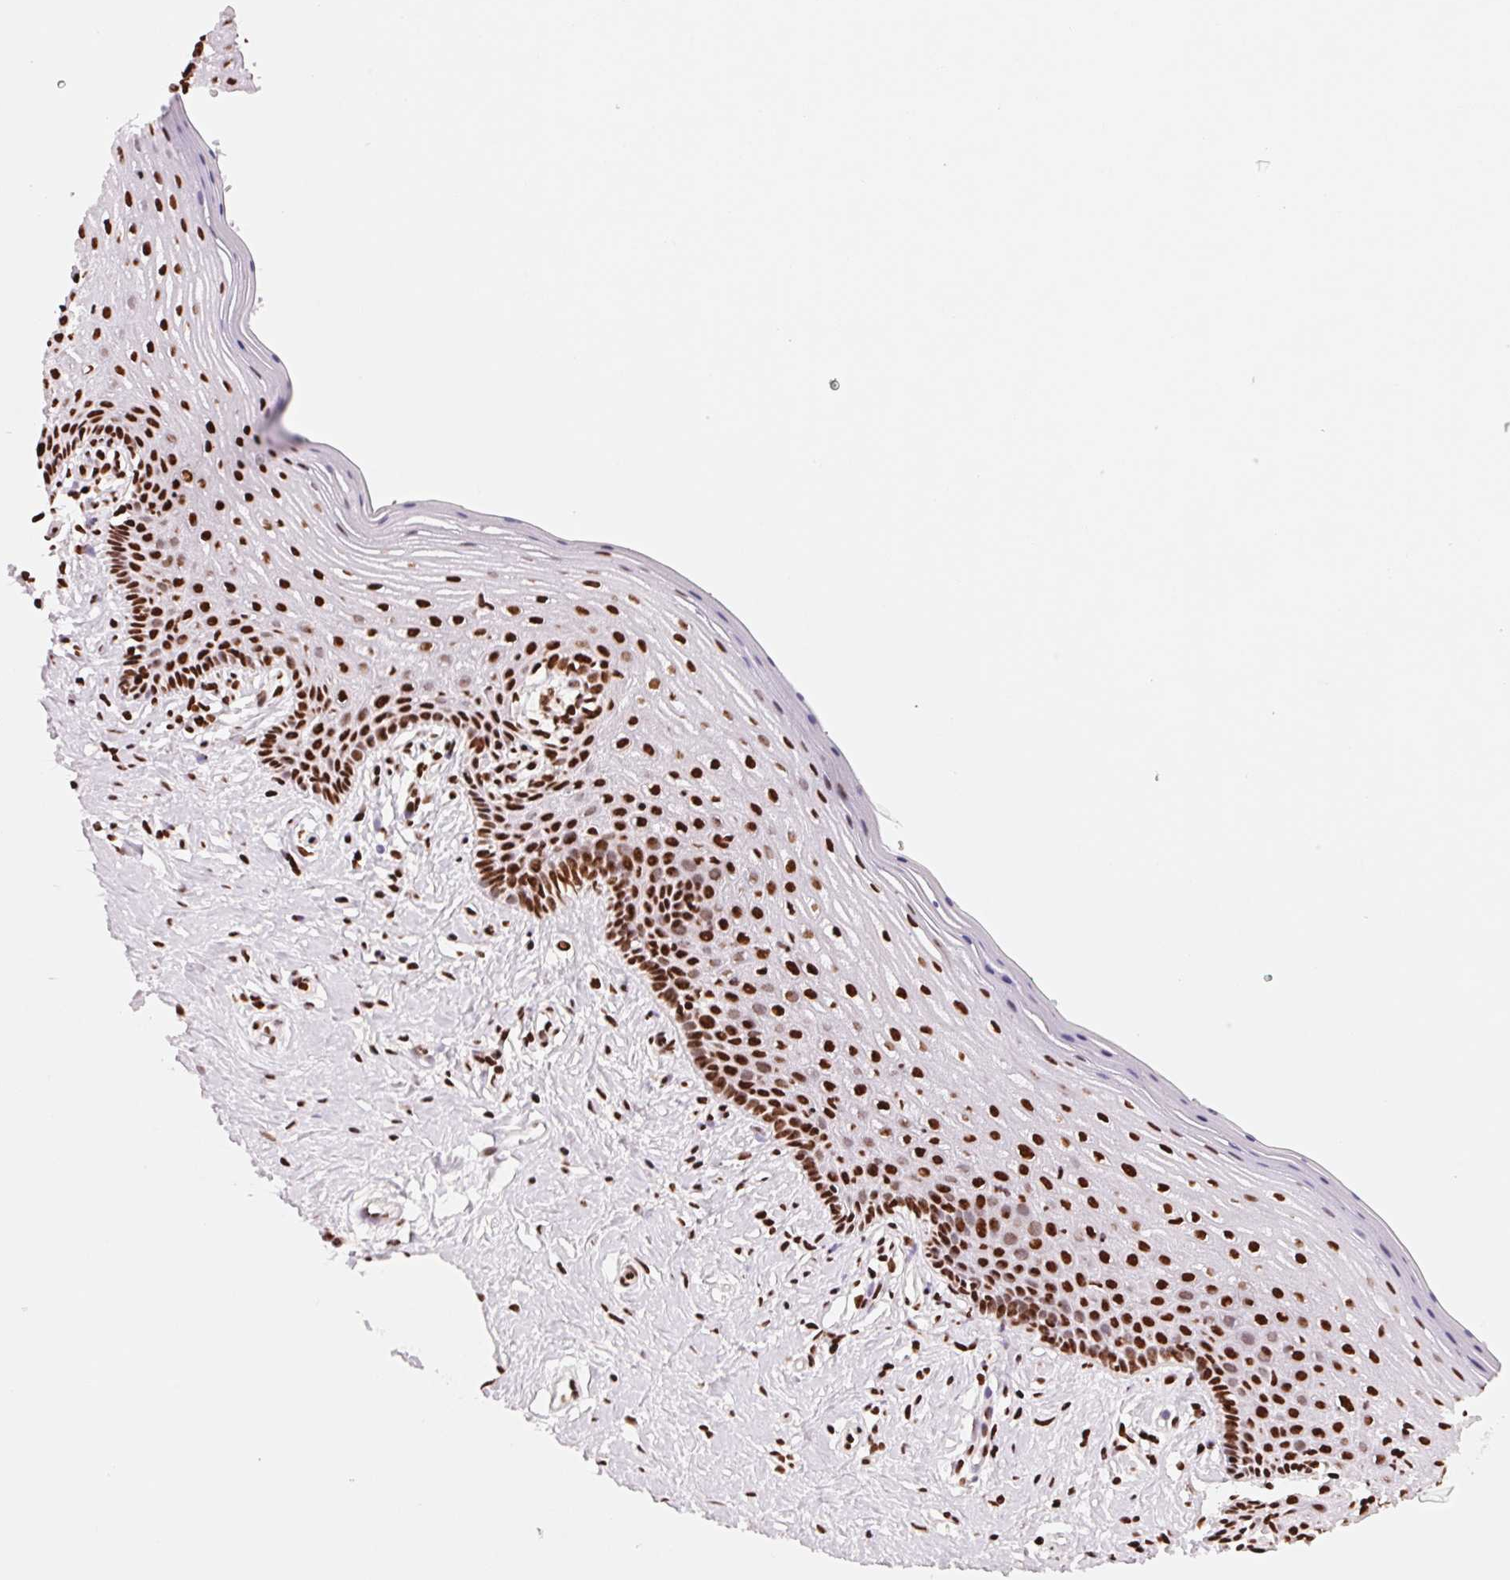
{"staining": {"intensity": "strong", "quantity": ">75%", "location": "nuclear"}, "tissue": "vagina", "cell_type": "Squamous epithelial cells", "image_type": "normal", "snomed": [{"axis": "morphology", "description": "Normal tissue, NOS"}, {"axis": "topography", "description": "Vagina"}], "caption": "An immunohistochemistry (IHC) photomicrograph of unremarkable tissue is shown. Protein staining in brown highlights strong nuclear positivity in vagina within squamous epithelial cells. The staining is performed using DAB brown chromogen to label protein expression. The nuclei are counter-stained blue using hematoxylin.", "gene": "NXF1", "patient": {"sex": "female", "age": 42}}